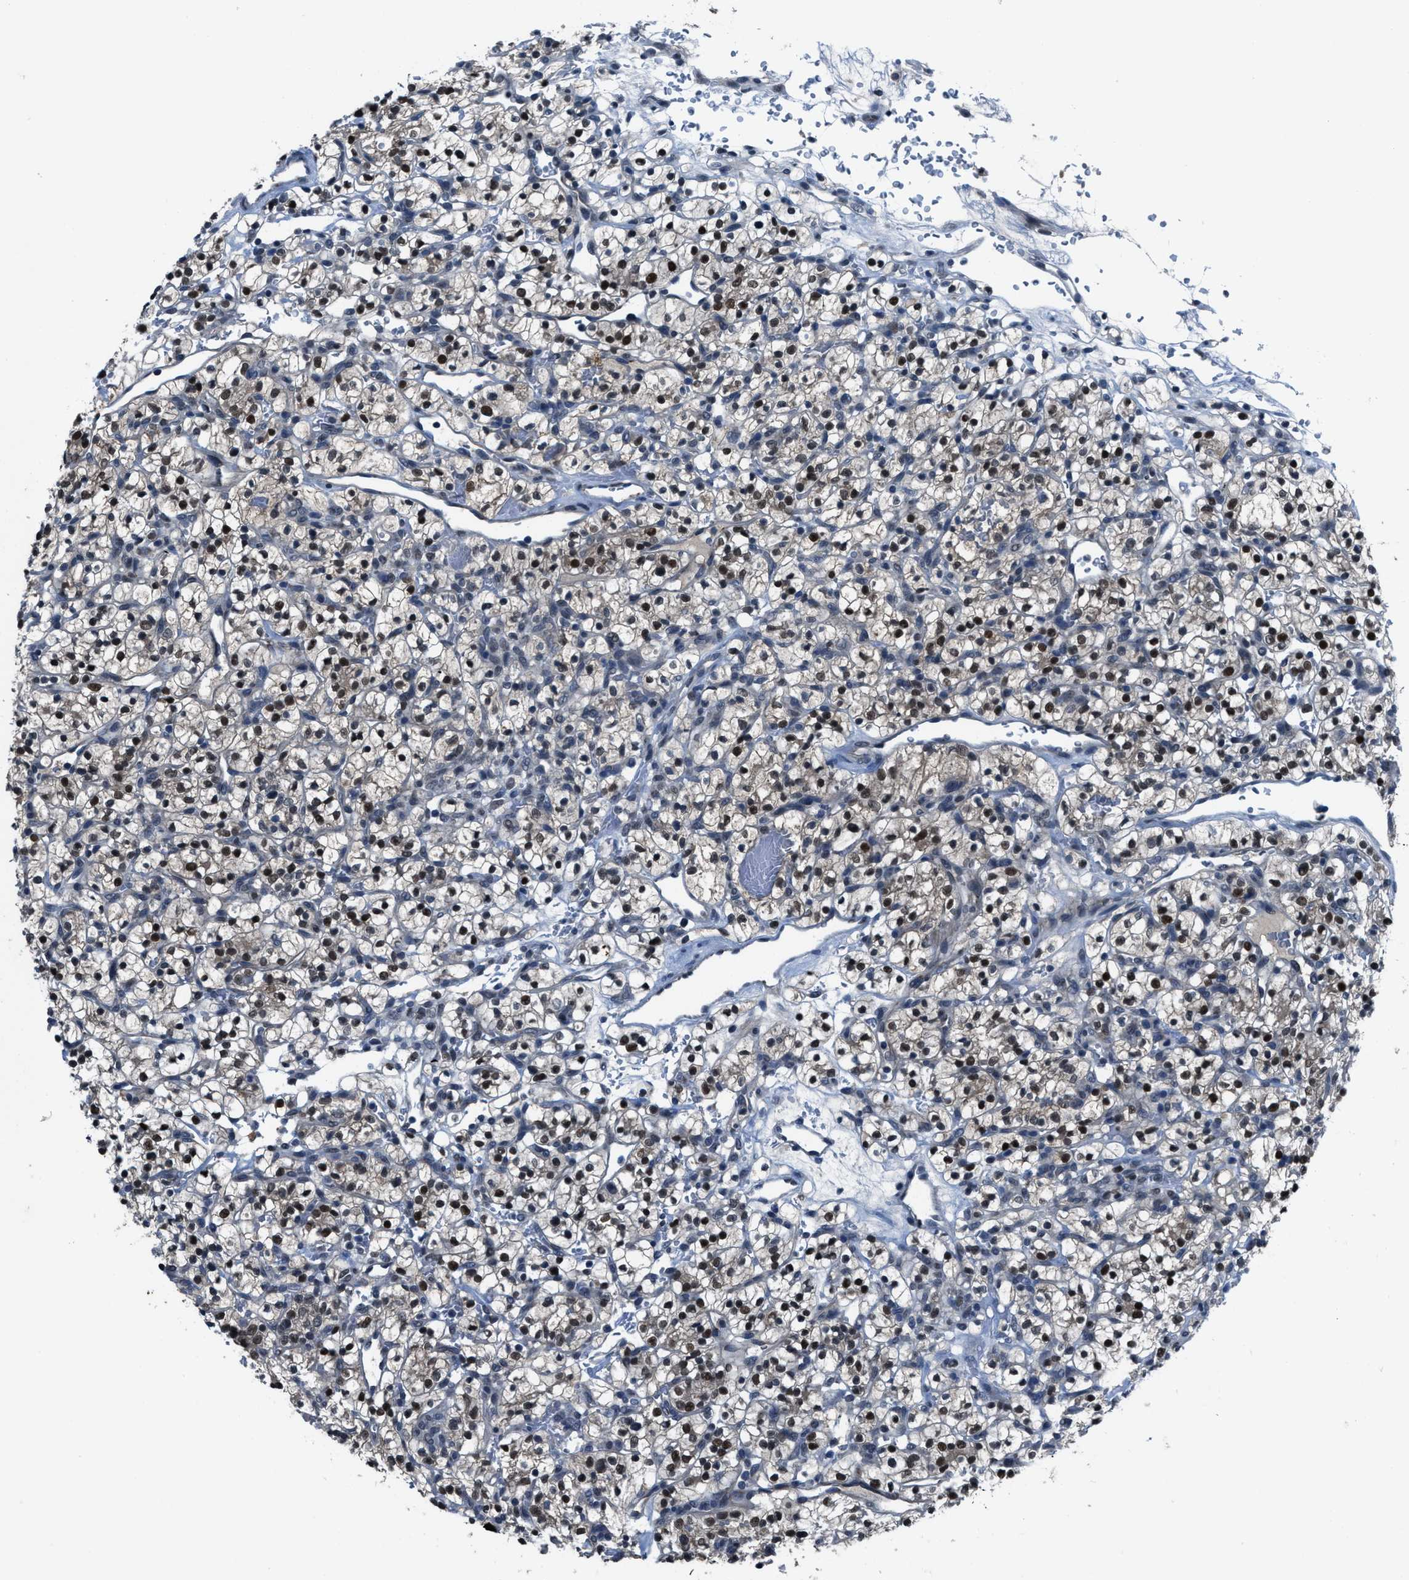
{"staining": {"intensity": "strong", "quantity": ">75%", "location": "nuclear"}, "tissue": "renal cancer", "cell_type": "Tumor cells", "image_type": "cancer", "snomed": [{"axis": "morphology", "description": "Adenocarcinoma, NOS"}, {"axis": "topography", "description": "Kidney"}], "caption": "IHC photomicrograph of neoplastic tissue: renal cancer (adenocarcinoma) stained using immunohistochemistry exhibits high levels of strong protein expression localized specifically in the nuclear of tumor cells, appearing as a nuclear brown color.", "gene": "DUSP19", "patient": {"sex": "female", "age": 57}}